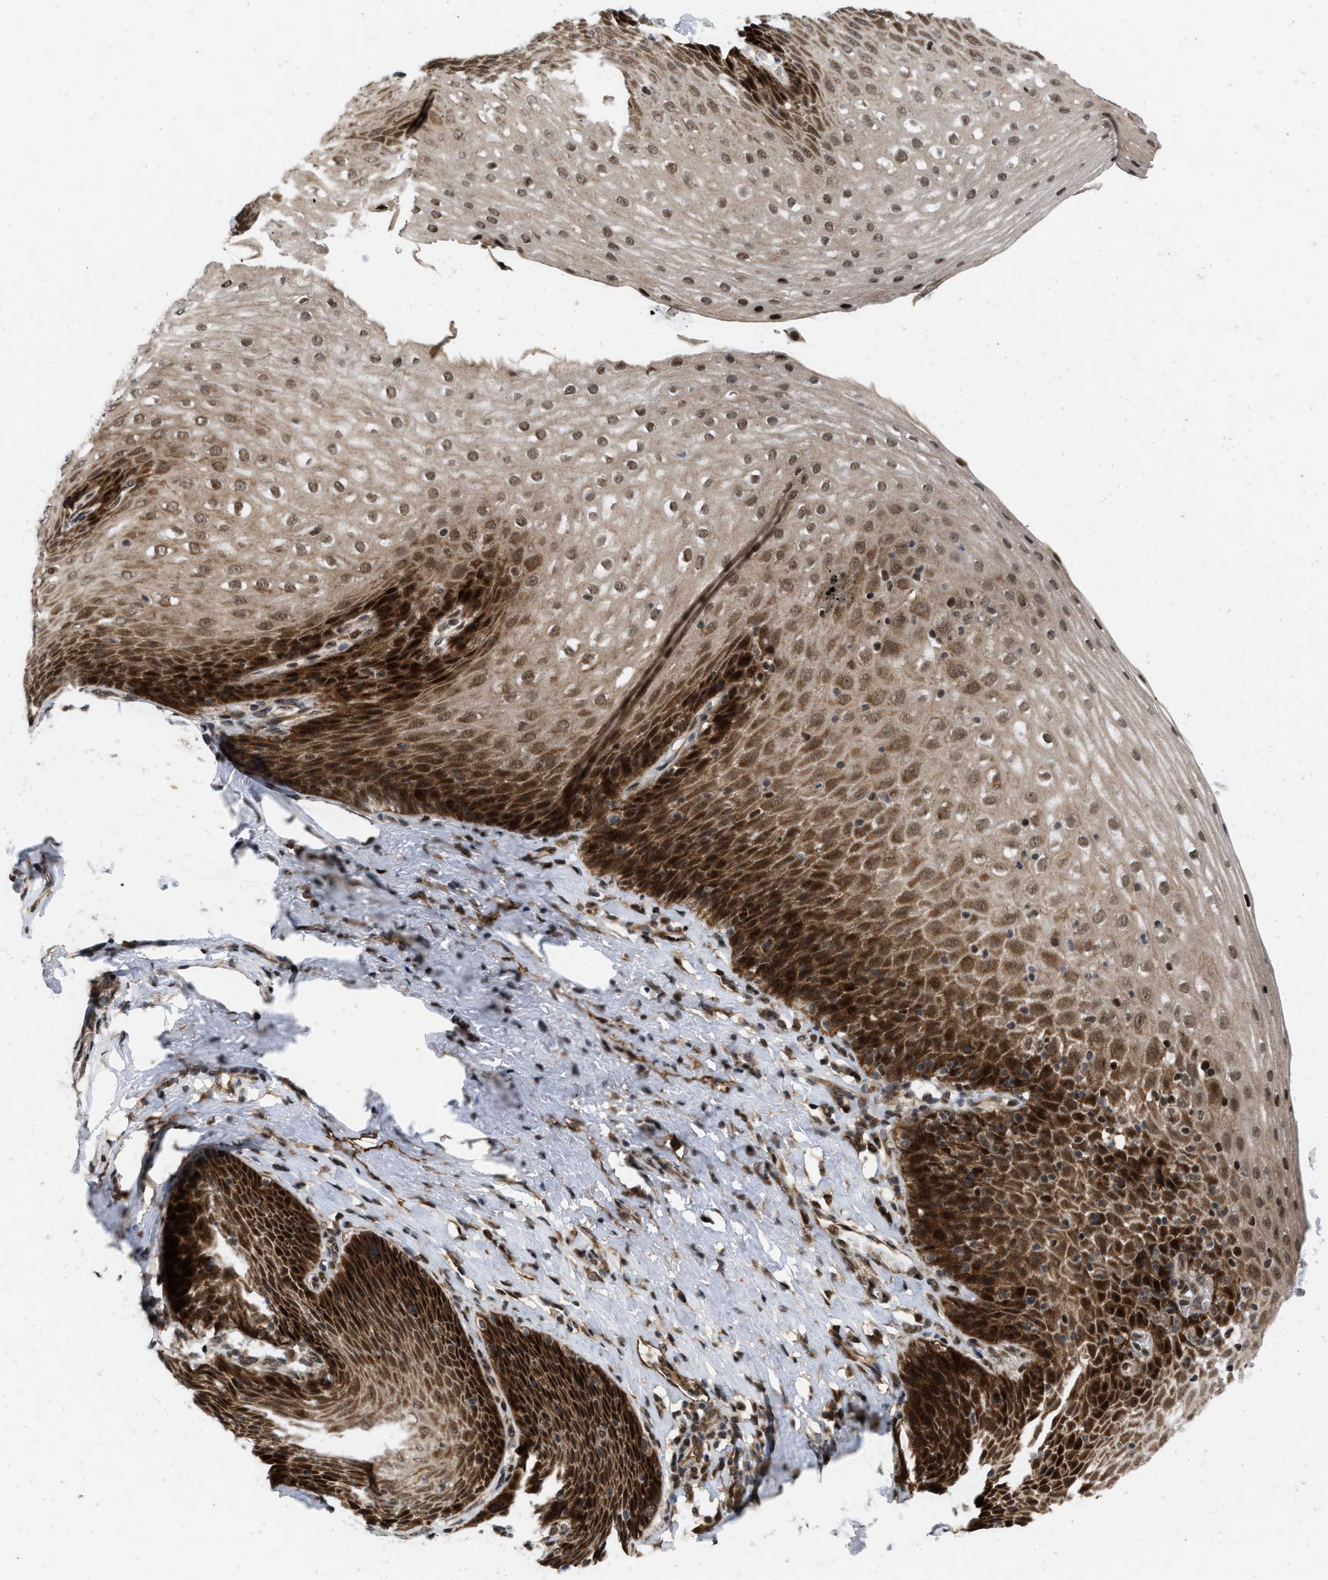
{"staining": {"intensity": "strong", "quantity": ">75%", "location": "nuclear"}, "tissue": "esophagus", "cell_type": "Squamous epithelial cells", "image_type": "normal", "snomed": [{"axis": "morphology", "description": "Normal tissue, NOS"}, {"axis": "topography", "description": "Esophagus"}], "caption": "Normal esophagus was stained to show a protein in brown. There is high levels of strong nuclear expression in approximately >75% of squamous epithelial cells. (DAB (3,3'-diaminobenzidine) IHC with brightfield microscopy, high magnification).", "gene": "ANKRD11", "patient": {"sex": "female", "age": 61}}